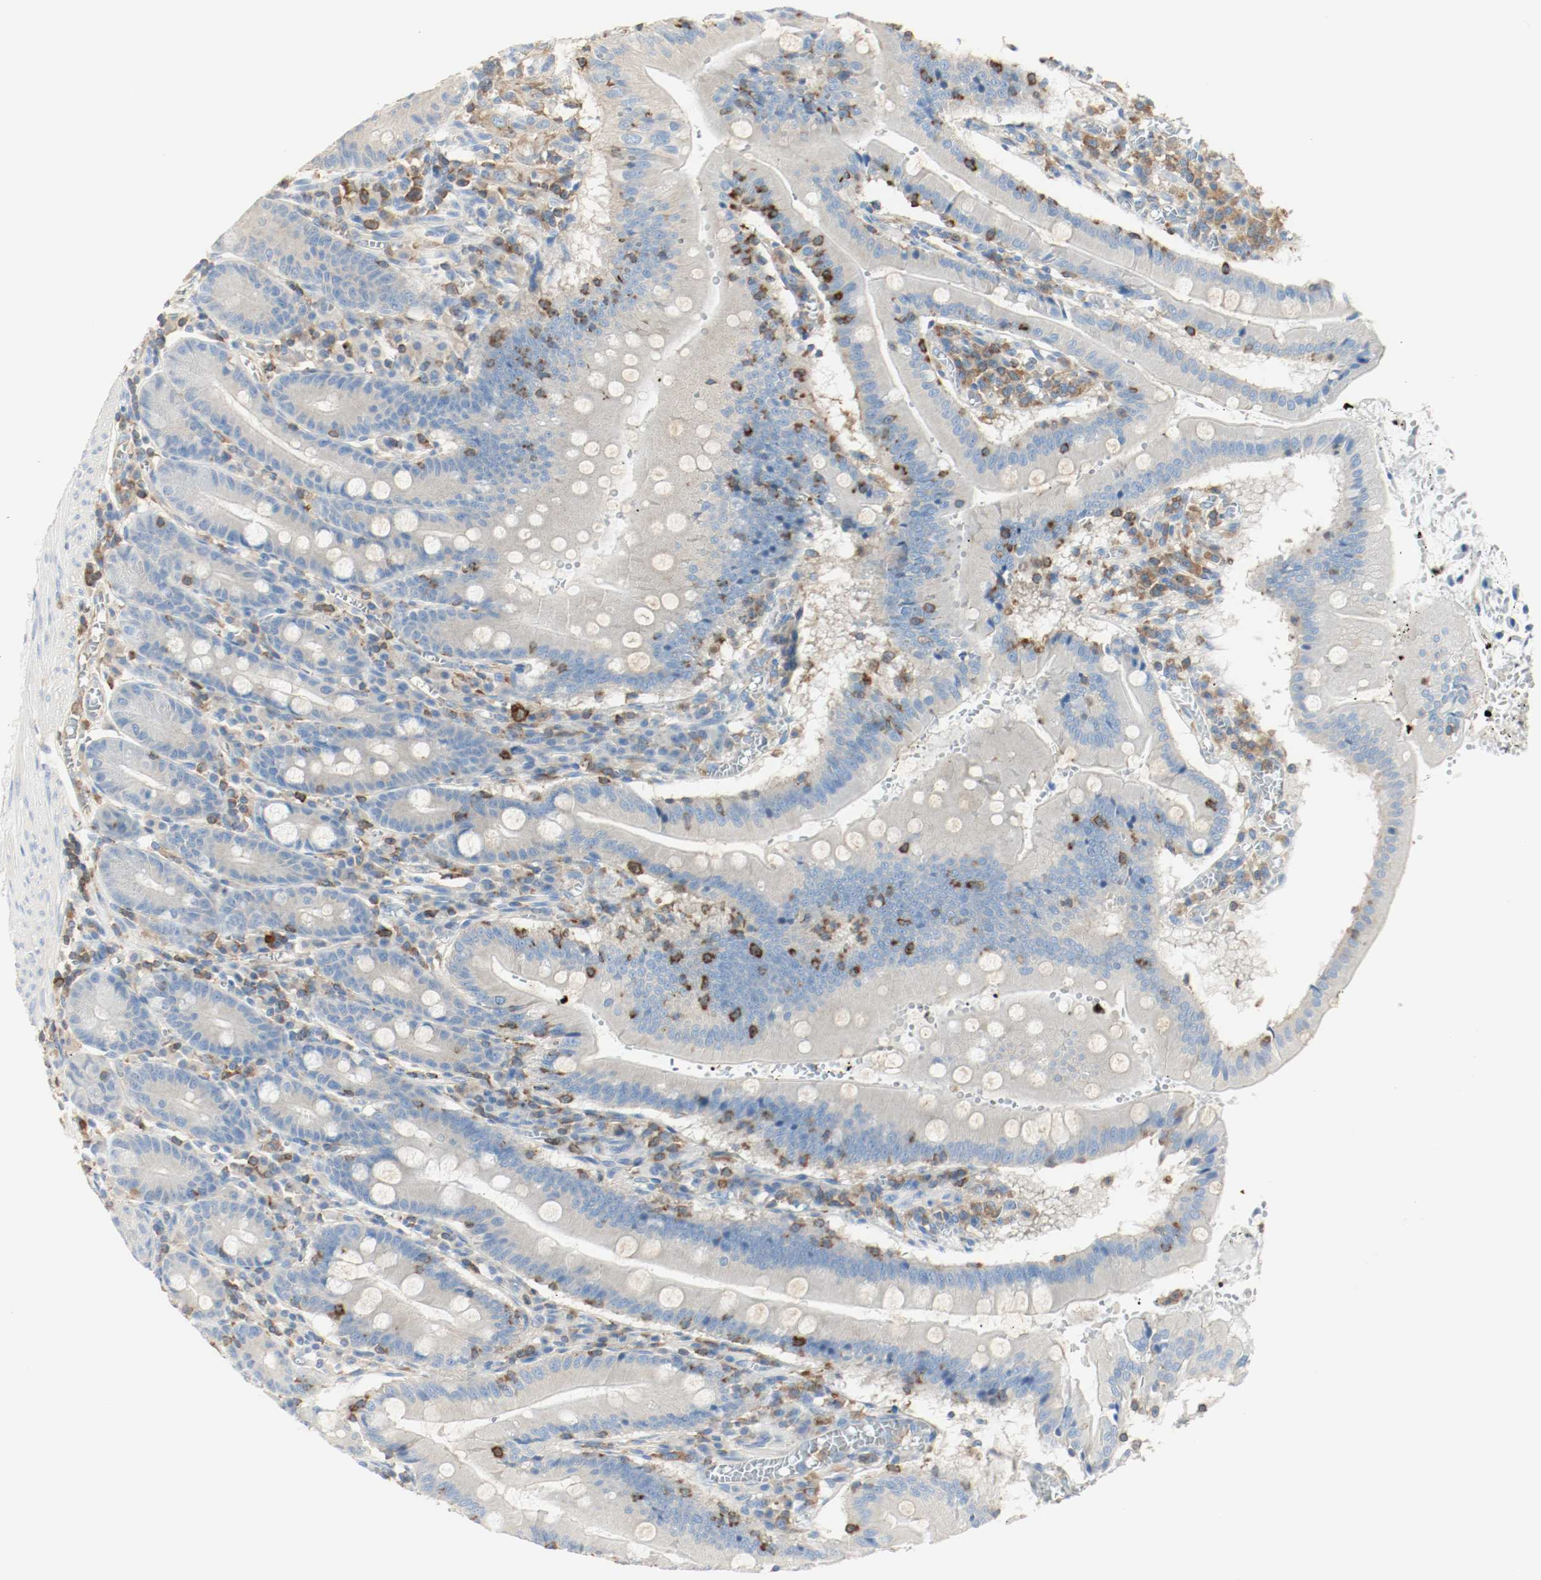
{"staining": {"intensity": "negative", "quantity": "none", "location": "none"}, "tissue": "small intestine", "cell_type": "Glandular cells", "image_type": "normal", "snomed": [{"axis": "morphology", "description": "Normal tissue, NOS"}, {"axis": "topography", "description": "Small intestine"}], "caption": "Immunohistochemistry of benign human small intestine exhibits no positivity in glandular cells.", "gene": "ARPC1B", "patient": {"sex": "male", "age": 71}}